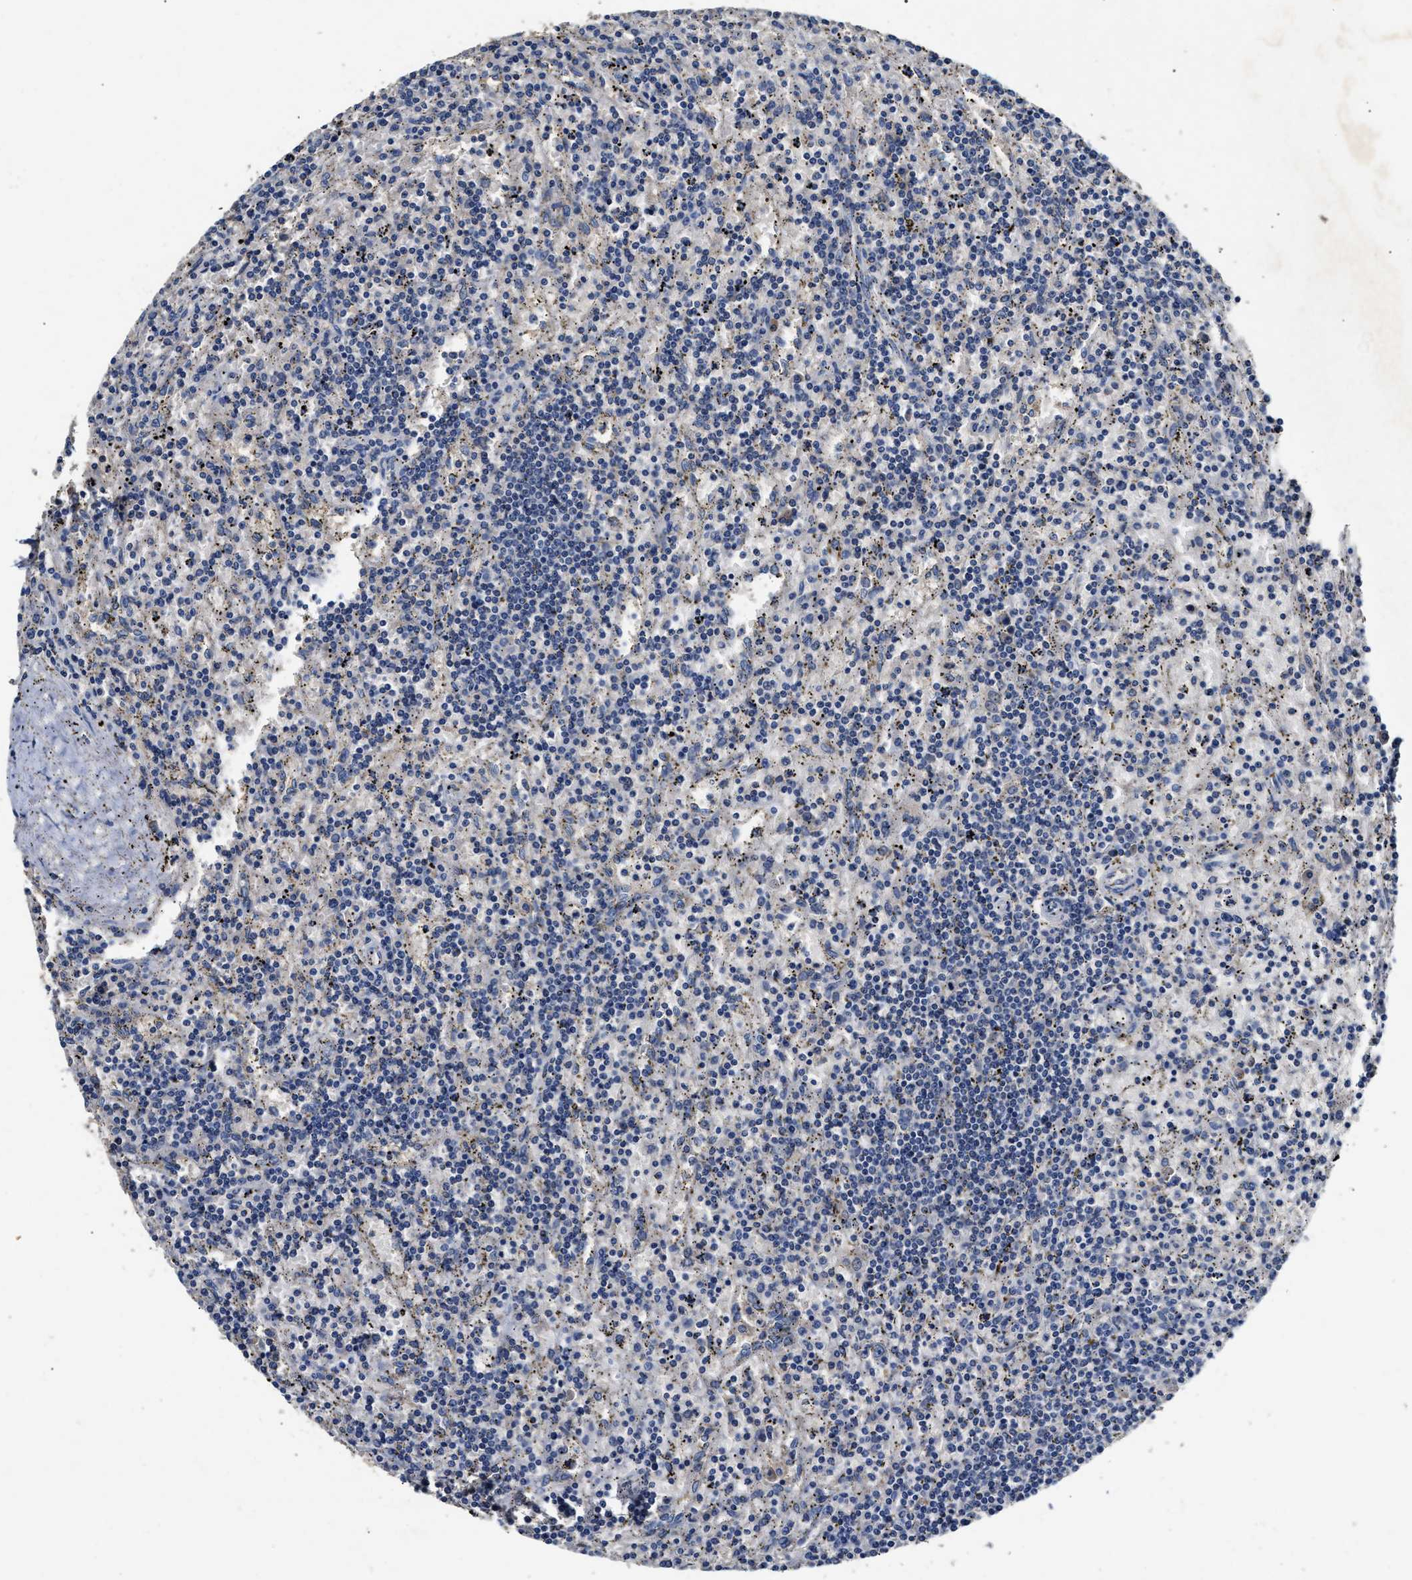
{"staining": {"intensity": "negative", "quantity": "none", "location": "none"}, "tissue": "lymphoma", "cell_type": "Tumor cells", "image_type": "cancer", "snomed": [{"axis": "morphology", "description": "Malignant lymphoma, non-Hodgkin's type, Low grade"}, {"axis": "topography", "description": "Spleen"}], "caption": "Immunohistochemistry of lymphoma demonstrates no positivity in tumor cells.", "gene": "SLCO2B1", "patient": {"sex": "male", "age": 76}}